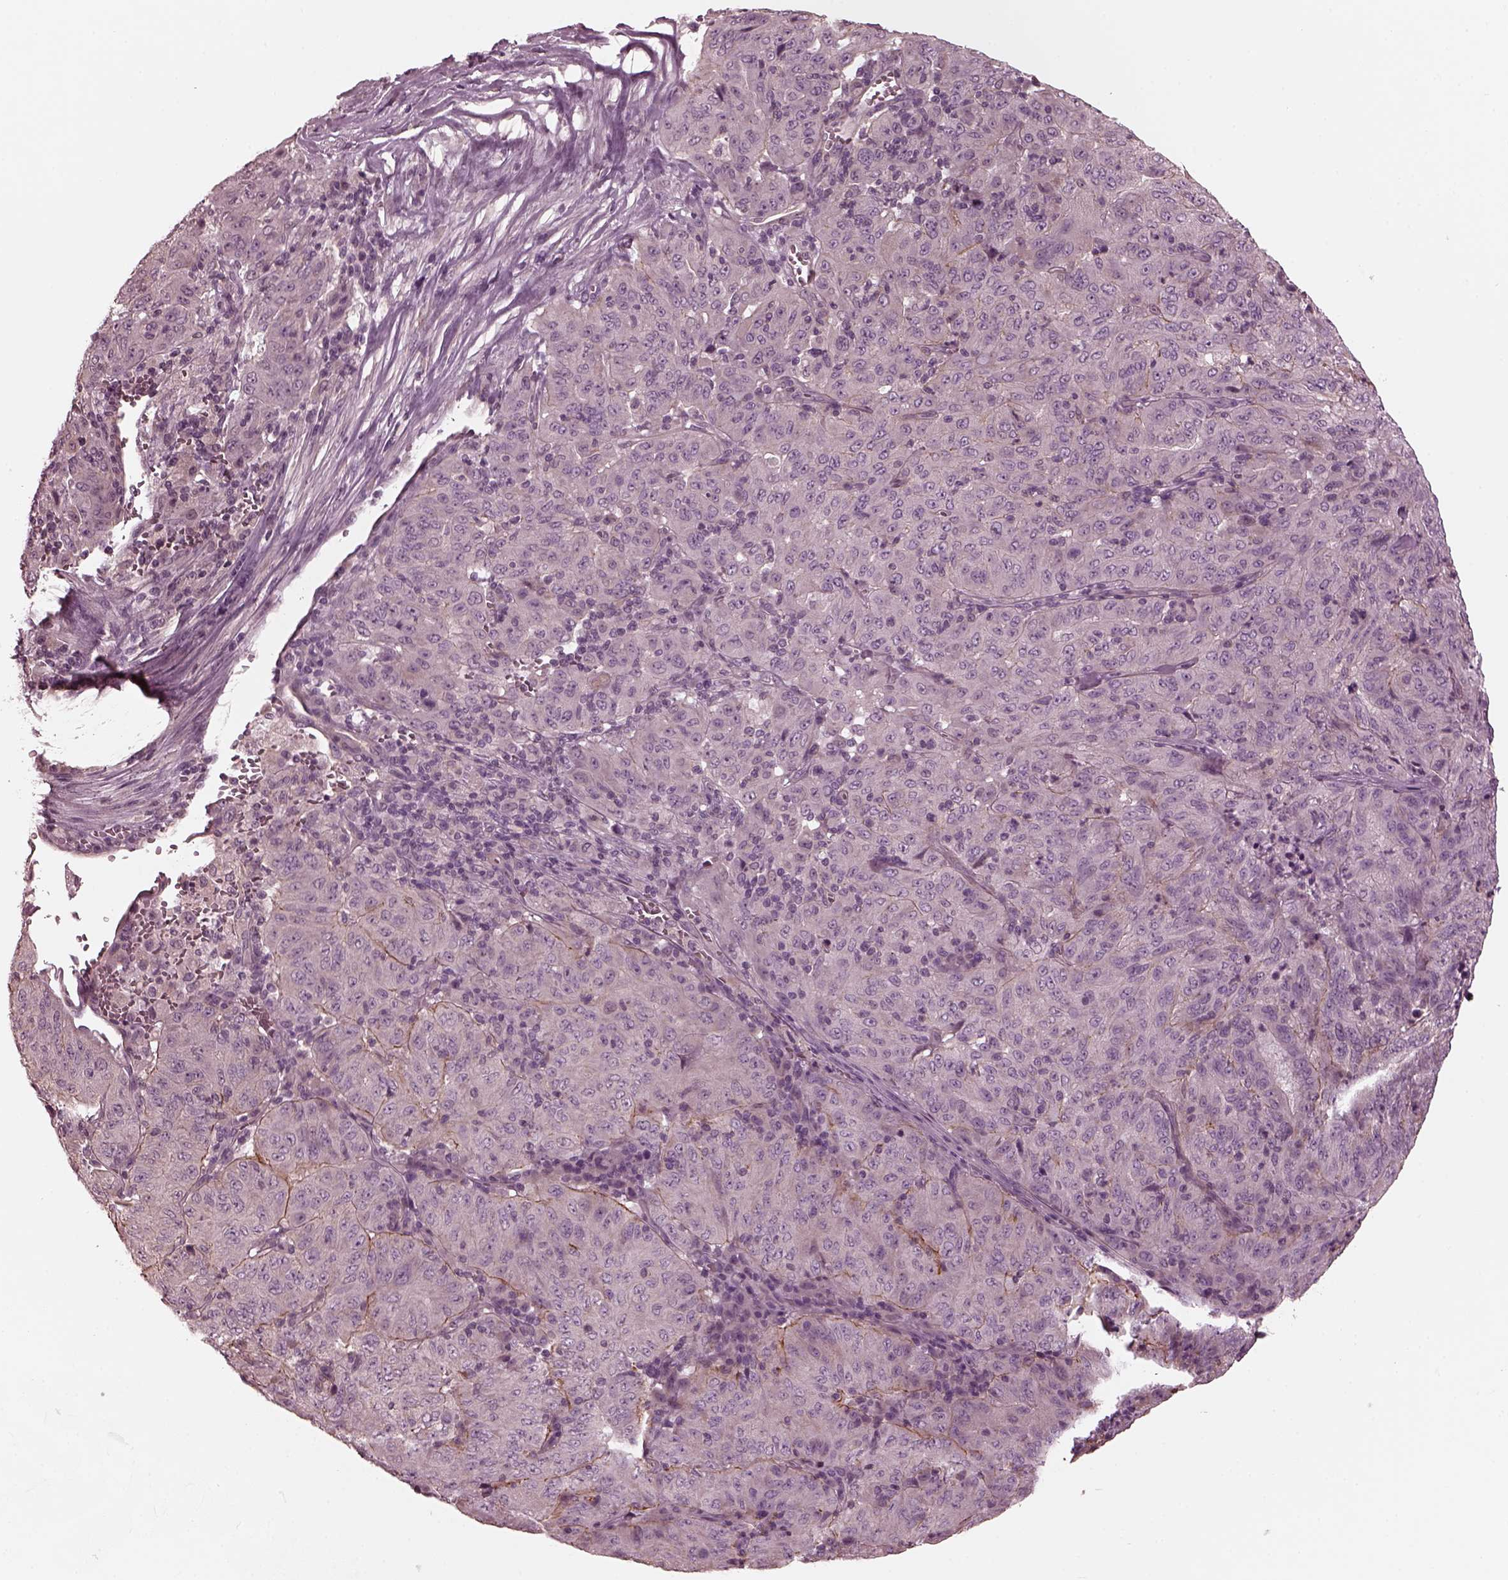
{"staining": {"intensity": "negative", "quantity": "none", "location": "none"}, "tissue": "pancreatic cancer", "cell_type": "Tumor cells", "image_type": "cancer", "snomed": [{"axis": "morphology", "description": "Adenocarcinoma, NOS"}, {"axis": "topography", "description": "Pancreas"}], "caption": "Immunohistochemistry image of neoplastic tissue: human pancreatic cancer (adenocarcinoma) stained with DAB demonstrates no significant protein staining in tumor cells. (DAB (3,3'-diaminobenzidine) immunohistochemistry with hematoxylin counter stain).", "gene": "KIF6", "patient": {"sex": "male", "age": 63}}